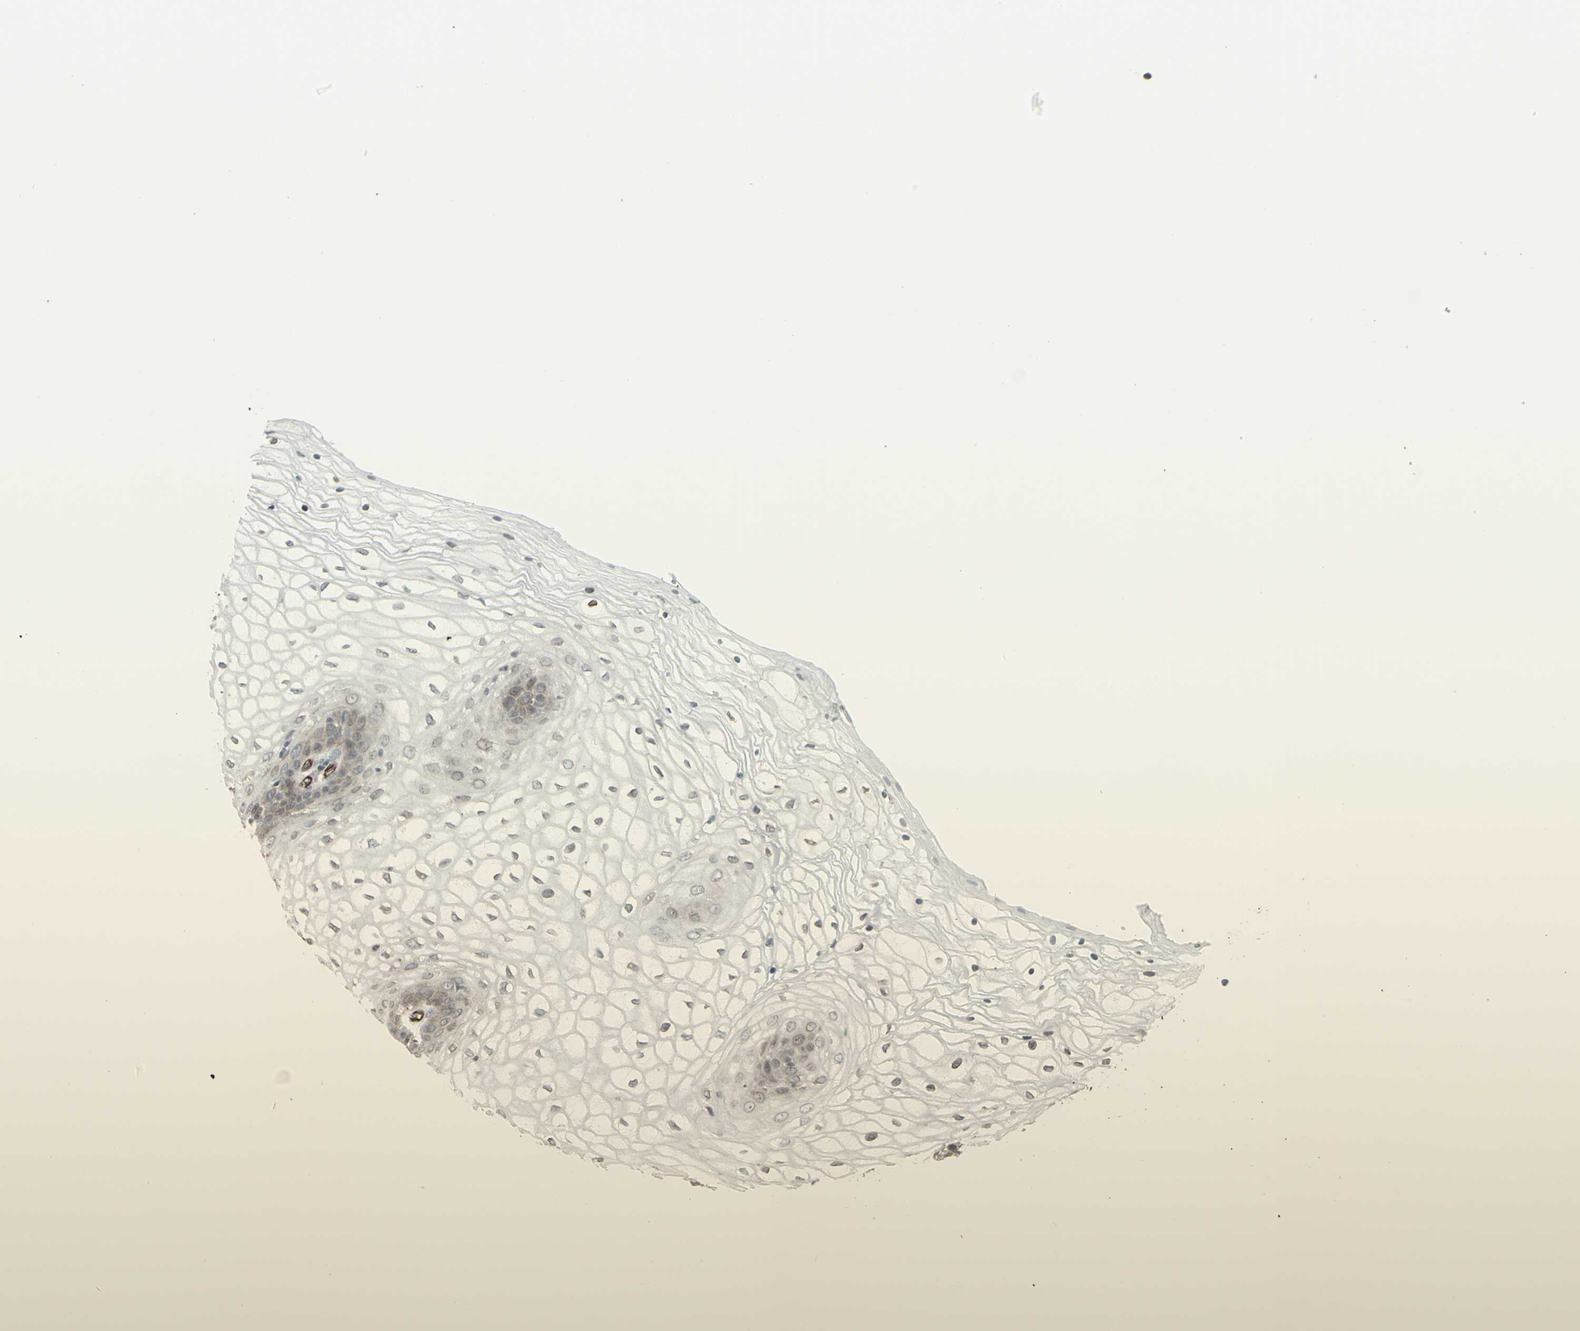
{"staining": {"intensity": "weak", "quantity": "25%-75%", "location": "cytoplasmic/membranous,nuclear"}, "tissue": "vagina", "cell_type": "Squamous epithelial cells", "image_type": "normal", "snomed": [{"axis": "morphology", "description": "Normal tissue, NOS"}, {"axis": "topography", "description": "Vagina"}], "caption": "Immunohistochemistry image of unremarkable human vagina stained for a protein (brown), which shows low levels of weak cytoplasmic/membranous,nuclear staining in approximately 25%-75% of squamous epithelial cells.", "gene": "DTX3L", "patient": {"sex": "female", "age": 34}}